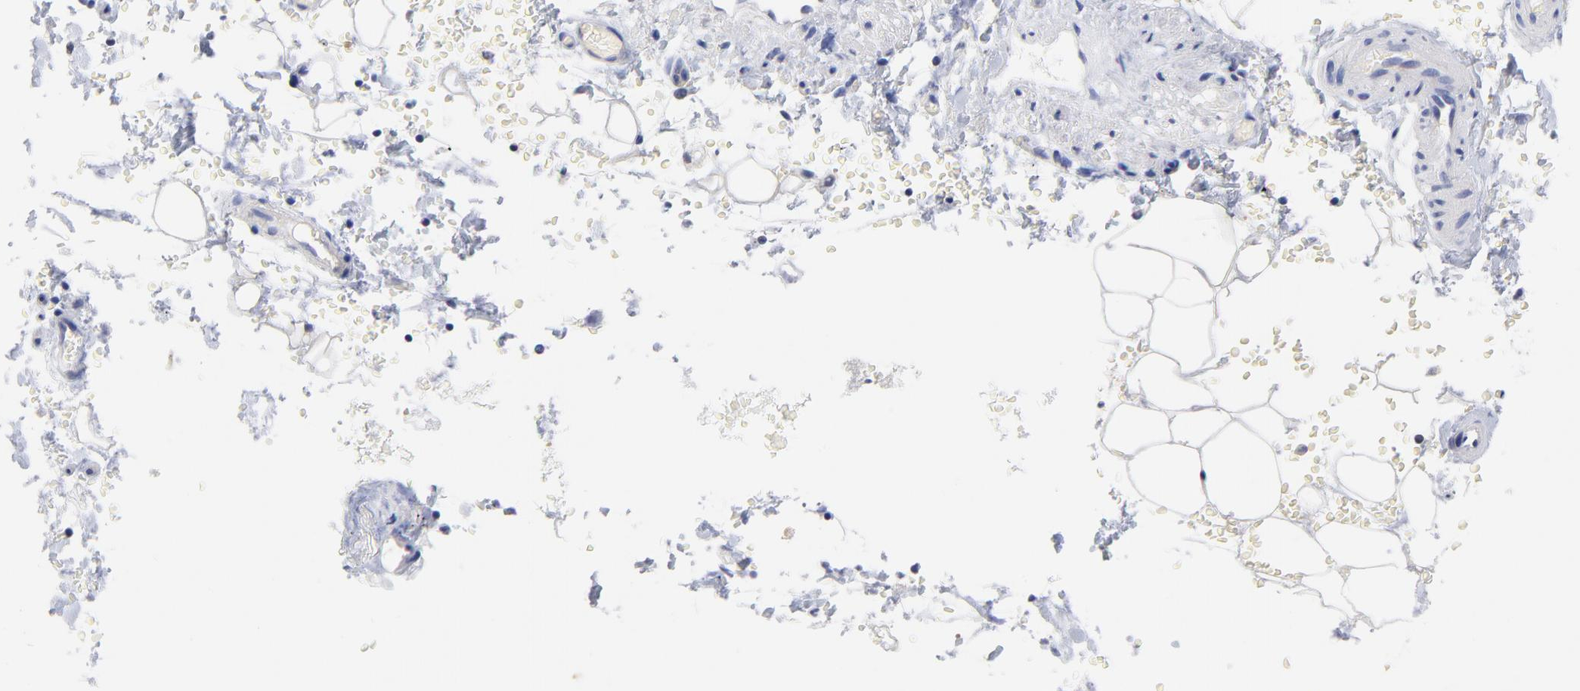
{"staining": {"intensity": "negative", "quantity": "none", "location": "none"}, "tissue": "adipose tissue", "cell_type": "Adipocytes", "image_type": "normal", "snomed": [{"axis": "morphology", "description": "Normal tissue, NOS"}, {"axis": "topography", "description": "Bronchus"}, {"axis": "topography", "description": "Lung"}], "caption": "Immunohistochemistry of benign adipose tissue exhibits no staining in adipocytes.", "gene": "LAX1", "patient": {"sex": "female", "age": 56}}